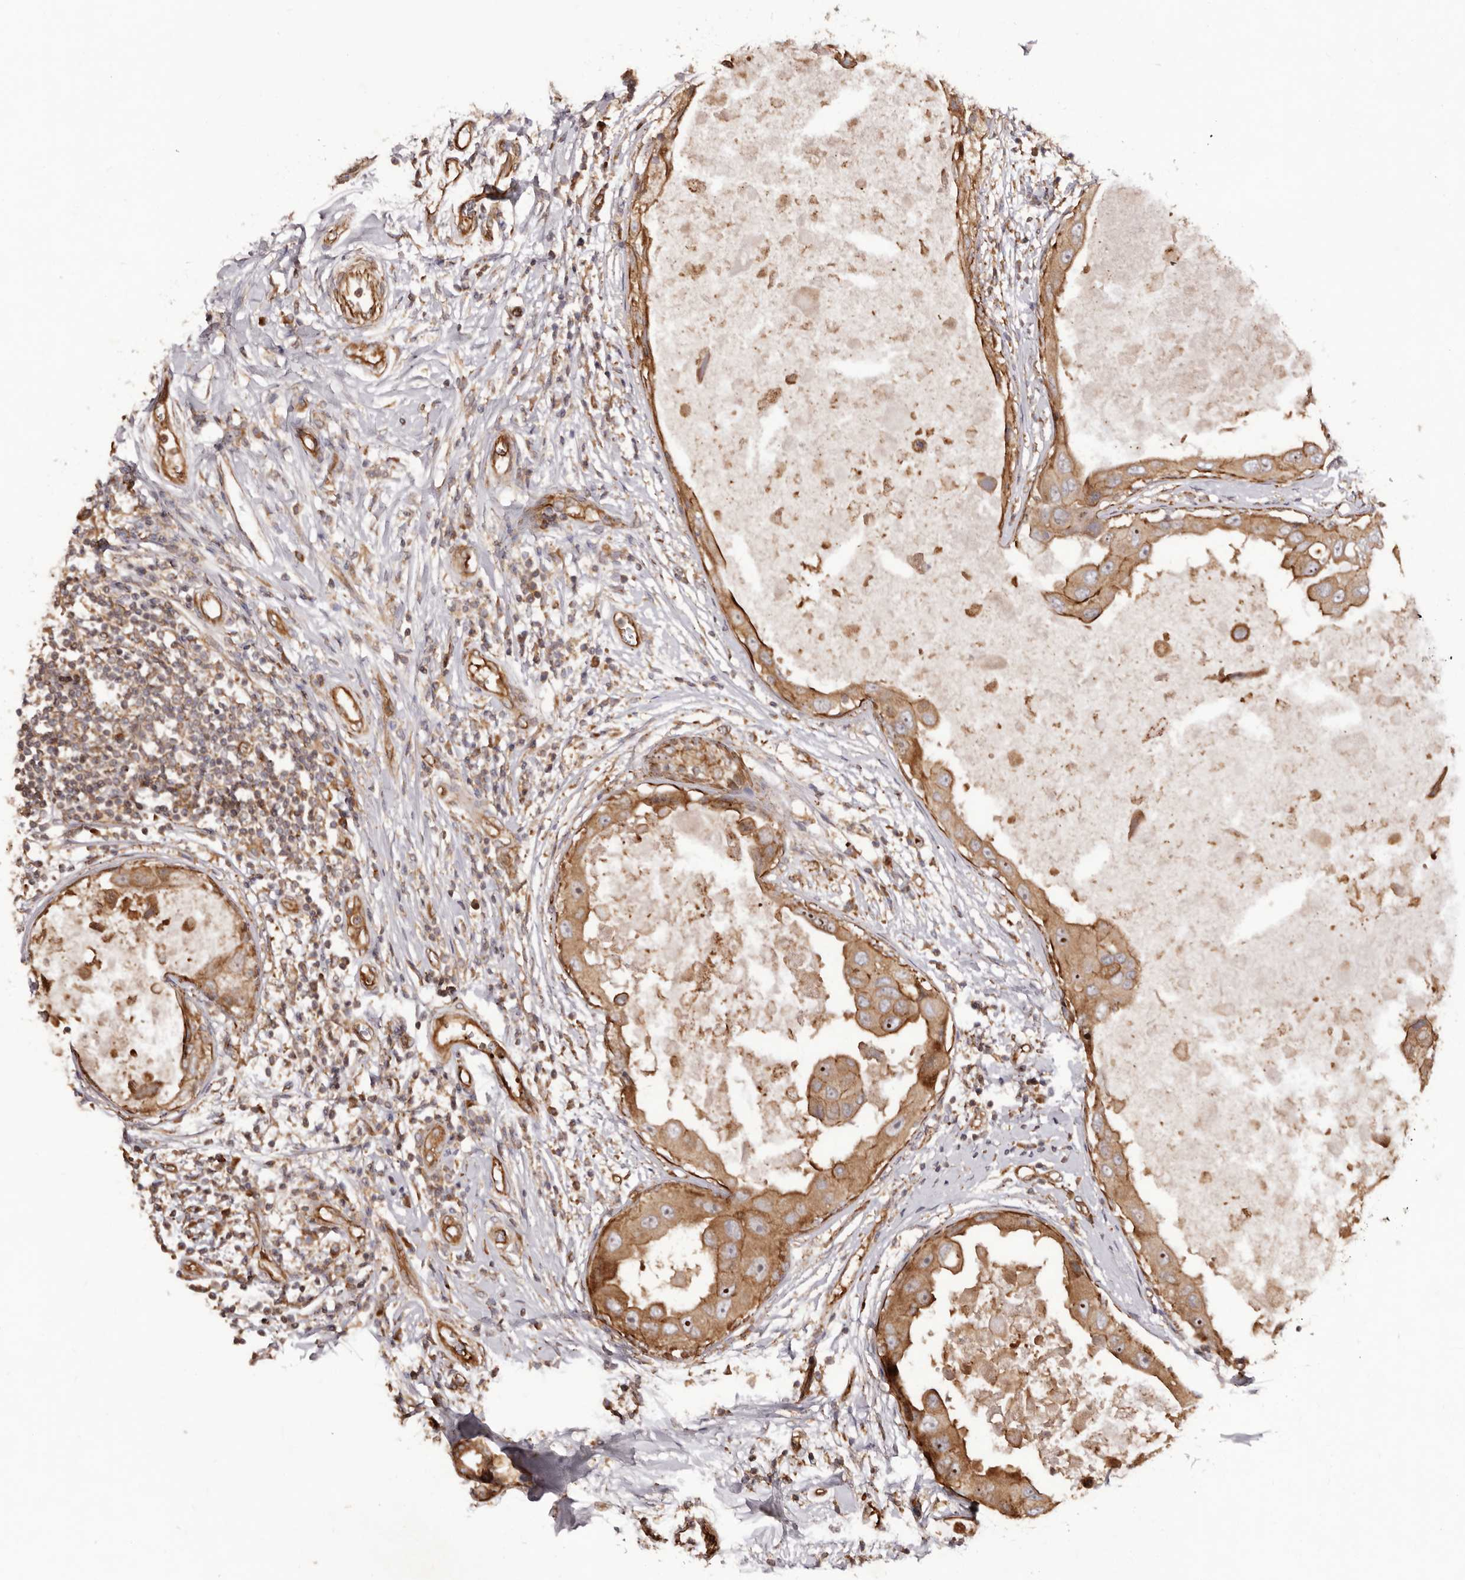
{"staining": {"intensity": "moderate", "quantity": ">75%", "location": "cytoplasmic/membranous,nuclear"}, "tissue": "breast cancer", "cell_type": "Tumor cells", "image_type": "cancer", "snomed": [{"axis": "morphology", "description": "Duct carcinoma"}, {"axis": "topography", "description": "Breast"}], "caption": "Breast cancer stained with IHC shows moderate cytoplasmic/membranous and nuclear expression in approximately >75% of tumor cells. (DAB (3,3'-diaminobenzidine) IHC, brown staining for protein, blue staining for nuclei).", "gene": "RPS6", "patient": {"sex": "female", "age": 27}}